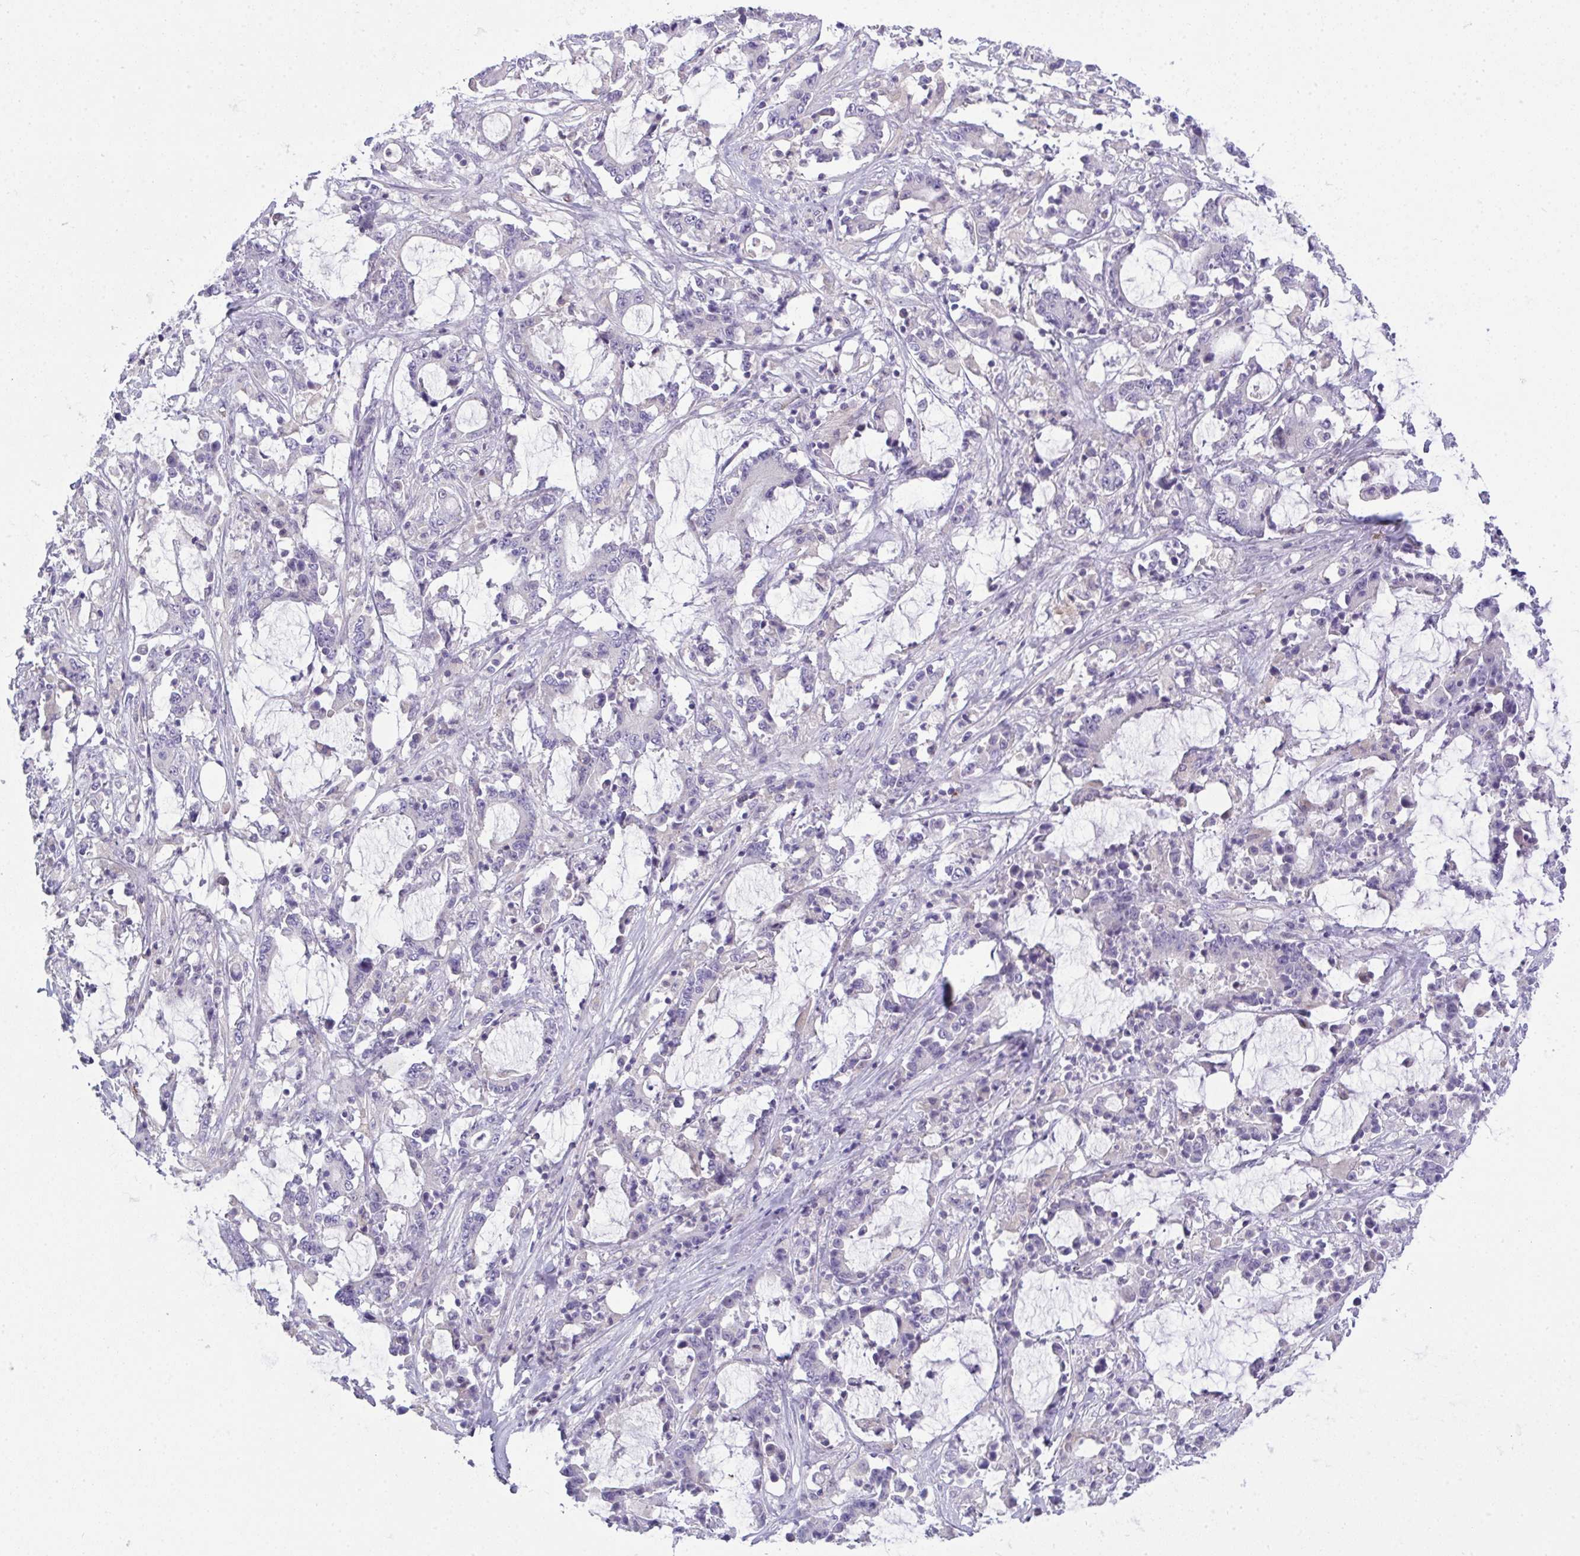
{"staining": {"intensity": "negative", "quantity": "none", "location": "none"}, "tissue": "stomach cancer", "cell_type": "Tumor cells", "image_type": "cancer", "snomed": [{"axis": "morphology", "description": "Adenocarcinoma, NOS"}, {"axis": "topography", "description": "Stomach, upper"}], "caption": "Micrograph shows no protein staining in tumor cells of adenocarcinoma (stomach) tissue. (IHC, brightfield microscopy, high magnification).", "gene": "SPTB", "patient": {"sex": "male", "age": 68}}